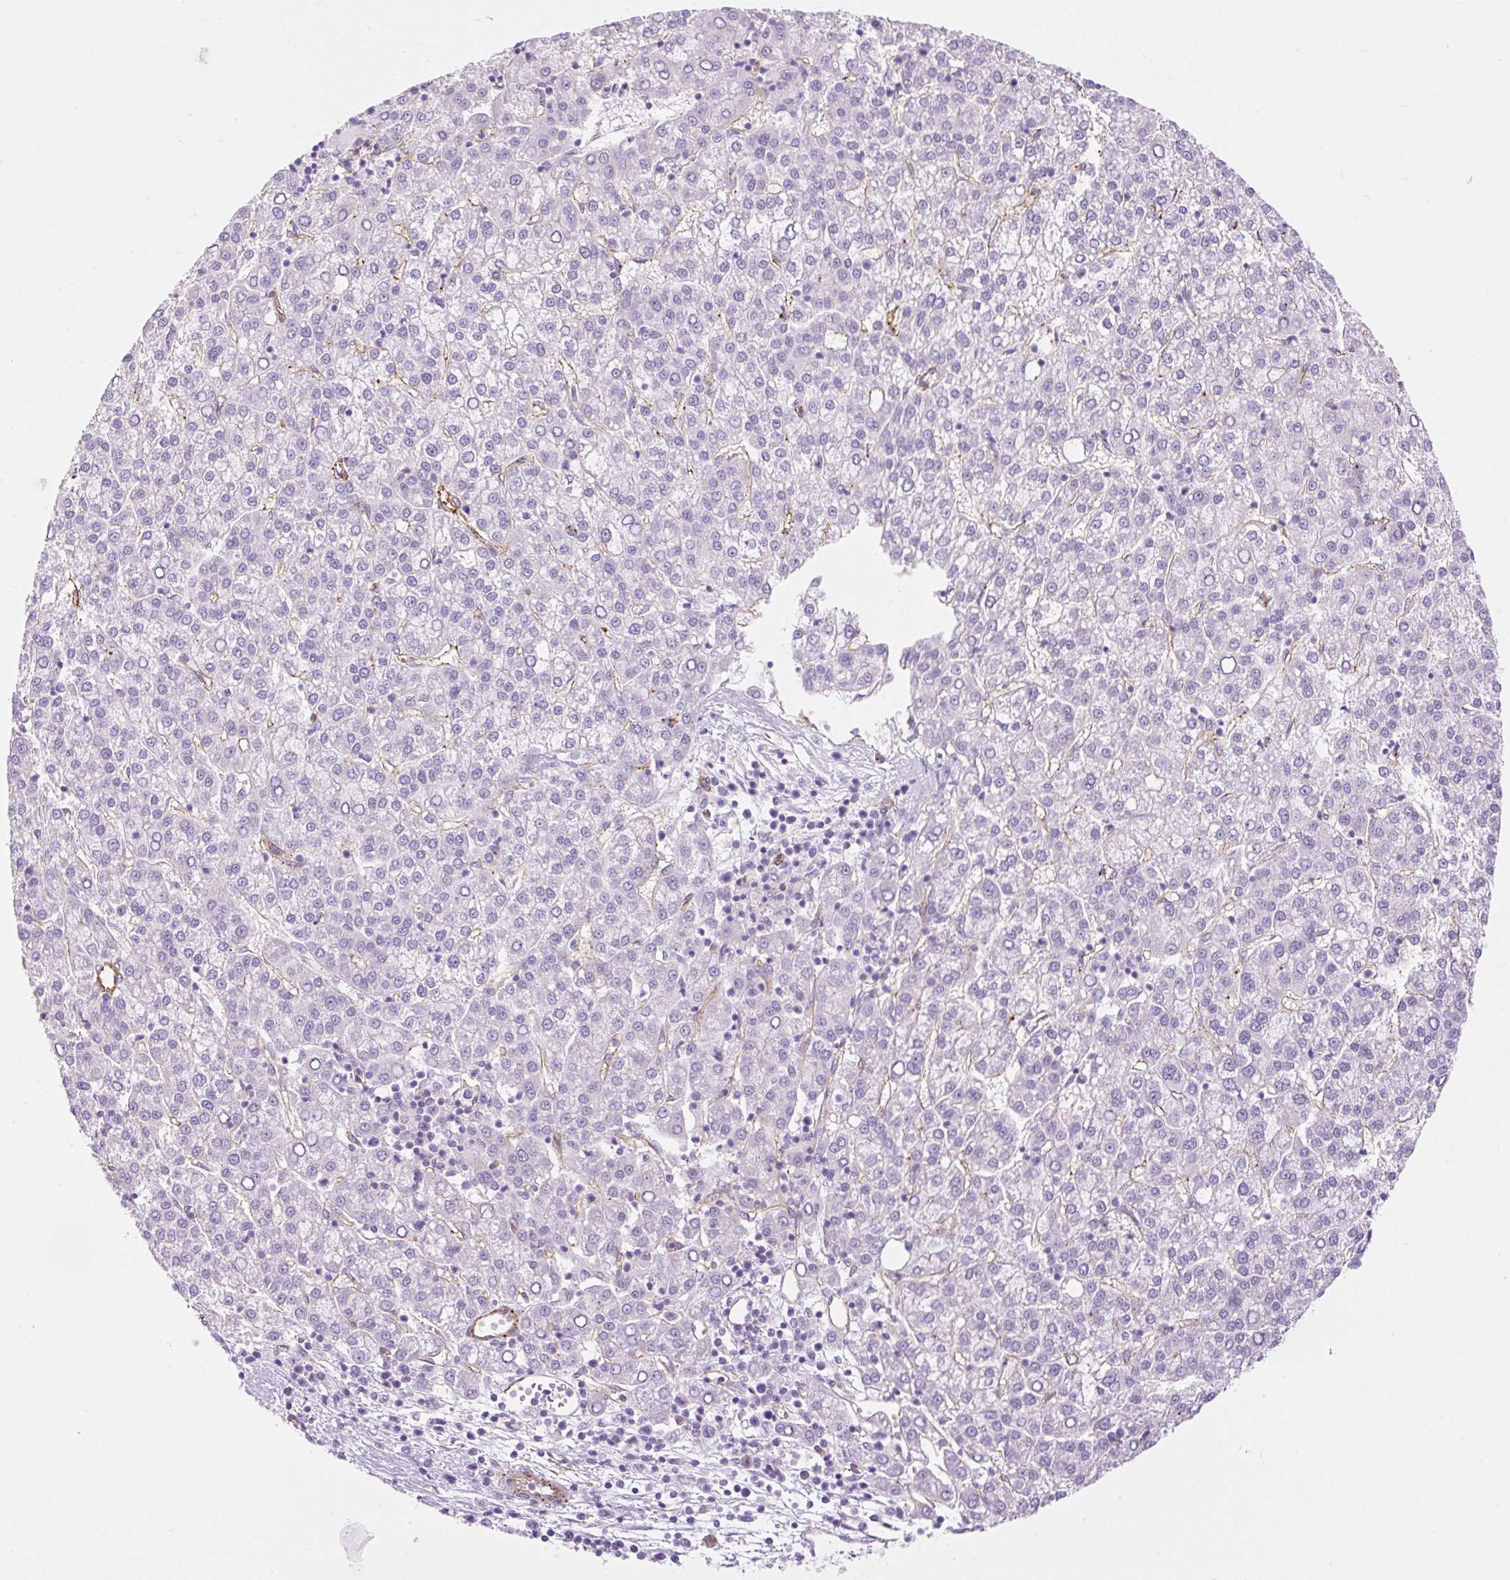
{"staining": {"intensity": "negative", "quantity": "none", "location": "none"}, "tissue": "liver cancer", "cell_type": "Tumor cells", "image_type": "cancer", "snomed": [{"axis": "morphology", "description": "Carcinoma, Hepatocellular, NOS"}, {"axis": "topography", "description": "Liver"}], "caption": "Photomicrograph shows no significant protein positivity in tumor cells of liver cancer (hepatocellular carcinoma).", "gene": "EHD3", "patient": {"sex": "female", "age": 58}}